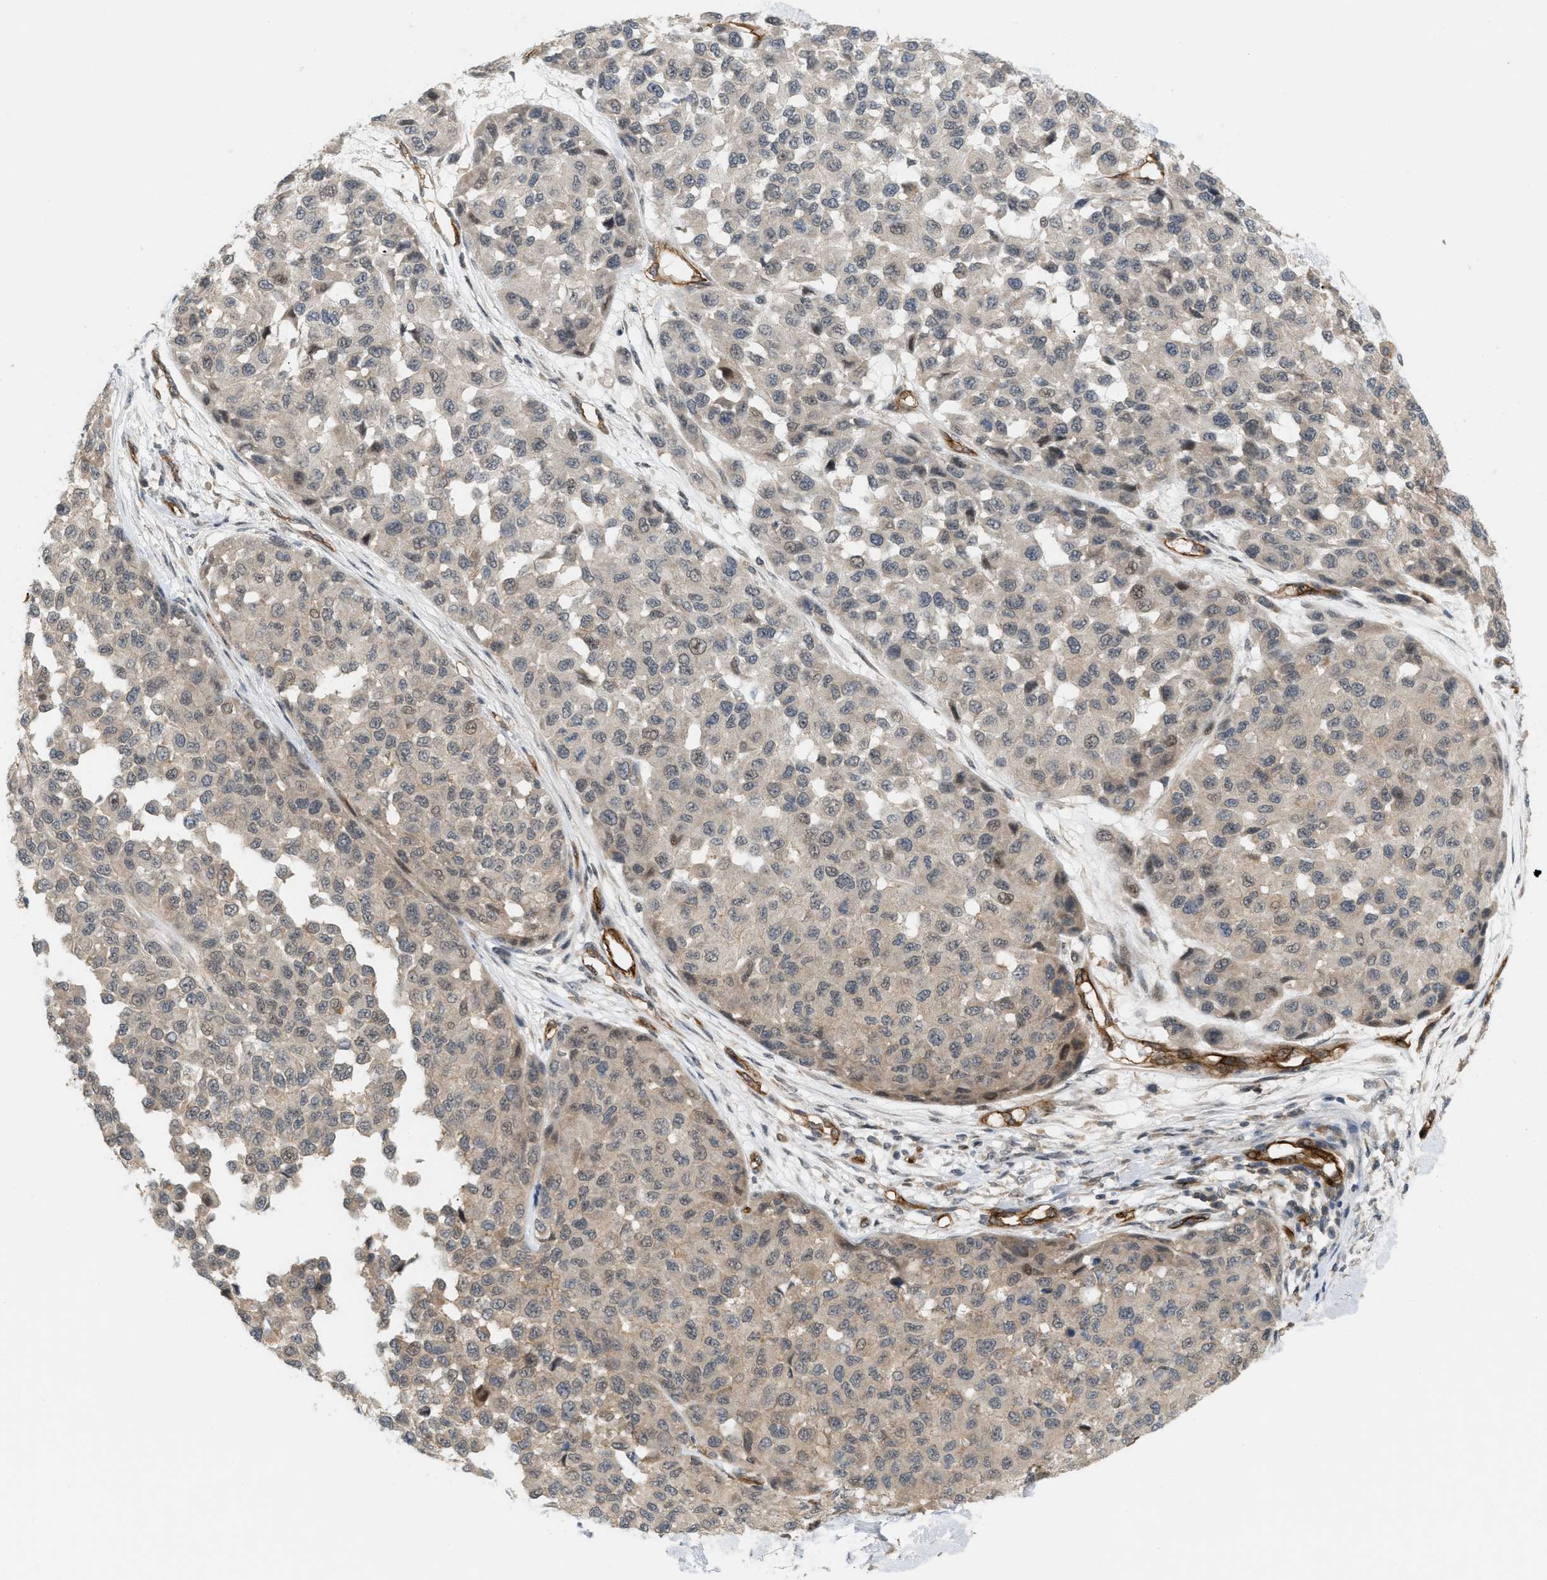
{"staining": {"intensity": "weak", "quantity": "<25%", "location": "cytoplasmic/membranous"}, "tissue": "melanoma", "cell_type": "Tumor cells", "image_type": "cancer", "snomed": [{"axis": "morphology", "description": "Normal tissue, NOS"}, {"axis": "morphology", "description": "Malignant melanoma, NOS"}, {"axis": "topography", "description": "Skin"}], "caption": "Immunohistochemical staining of melanoma demonstrates no significant expression in tumor cells.", "gene": "PALMD", "patient": {"sex": "male", "age": 62}}